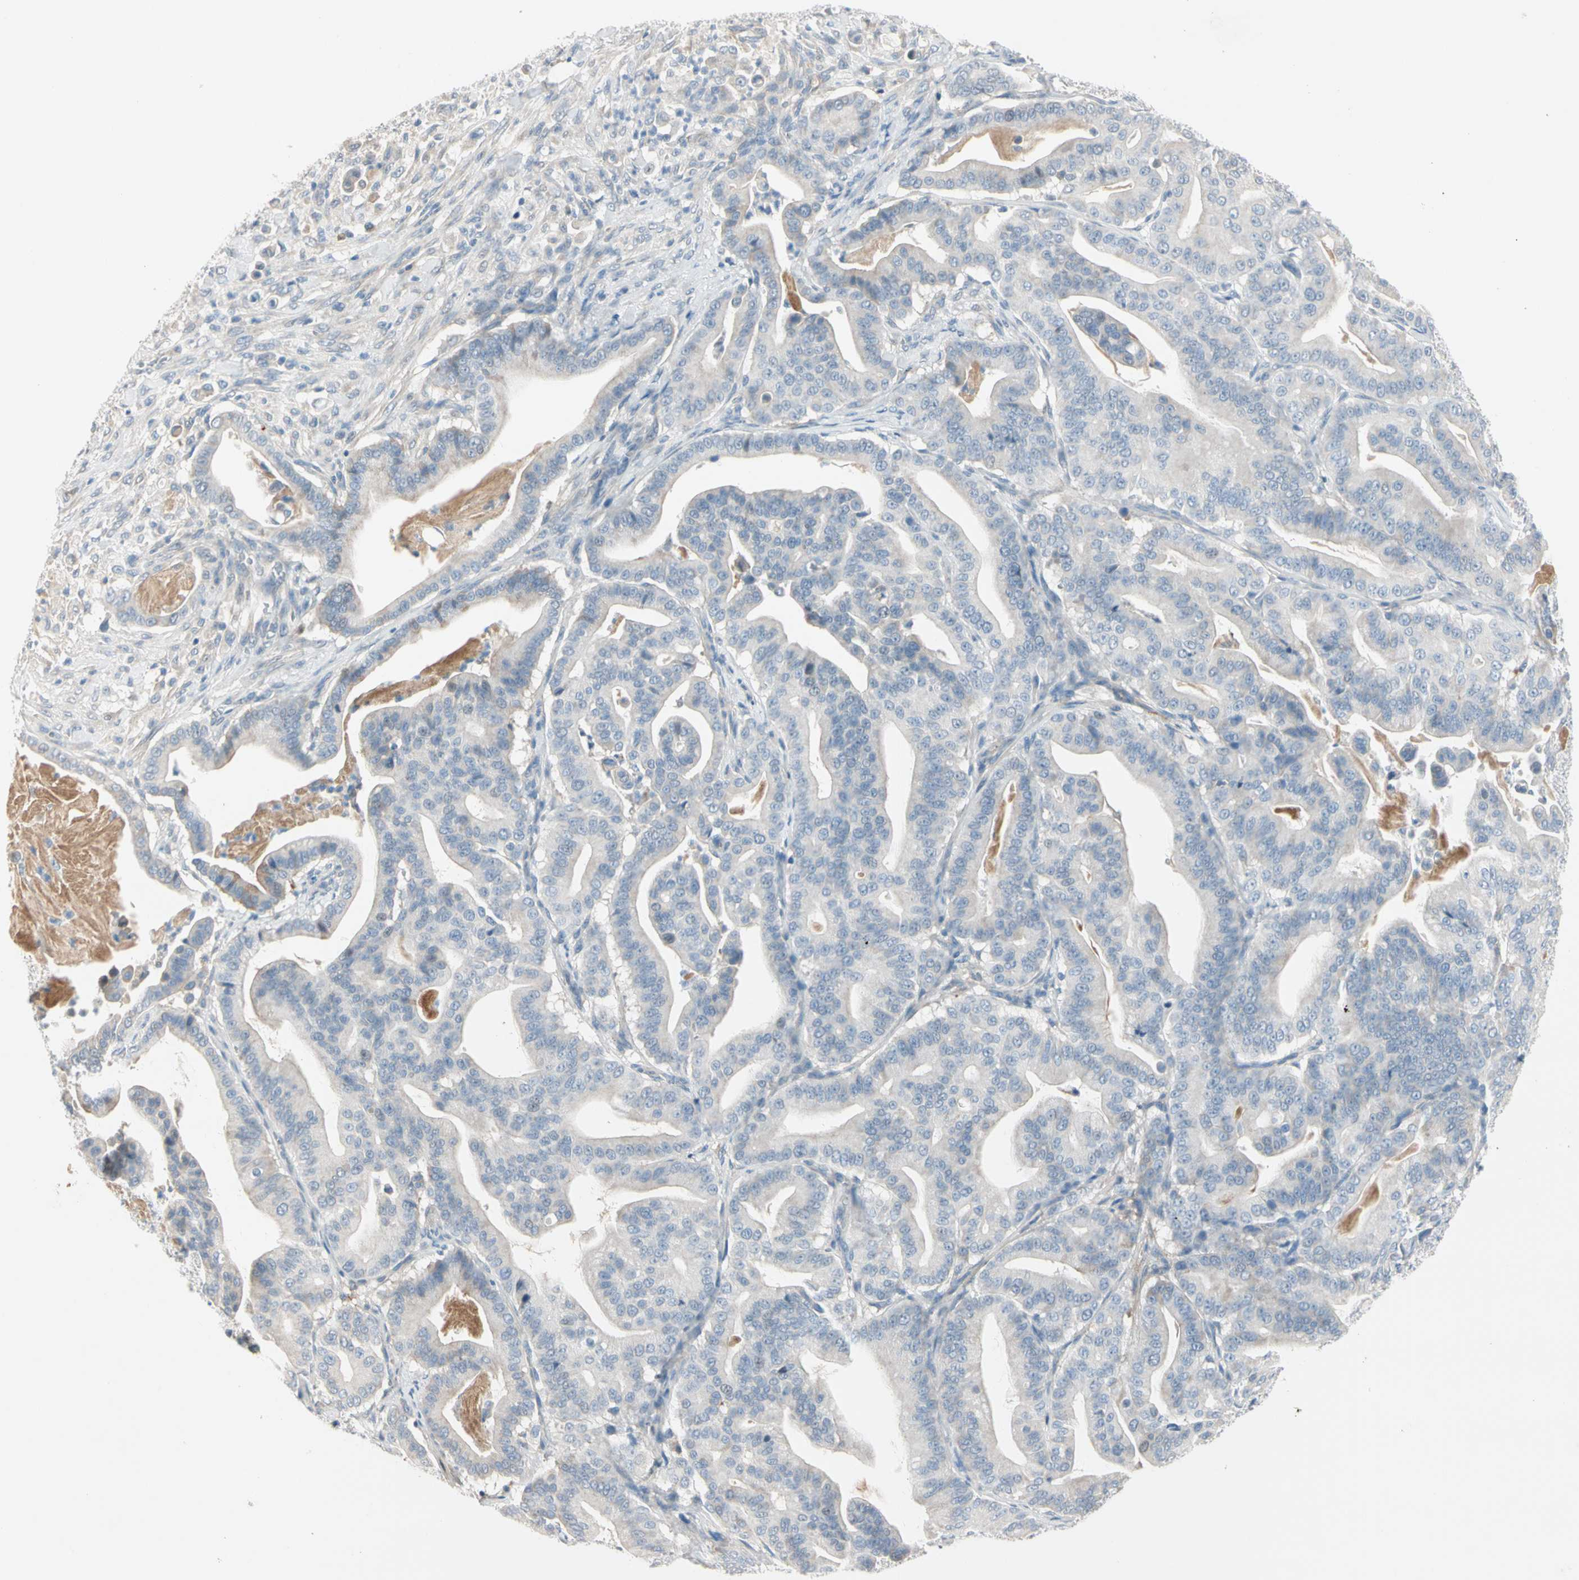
{"staining": {"intensity": "weak", "quantity": "<25%", "location": "cytoplasmic/membranous"}, "tissue": "pancreatic cancer", "cell_type": "Tumor cells", "image_type": "cancer", "snomed": [{"axis": "morphology", "description": "Adenocarcinoma, NOS"}, {"axis": "topography", "description": "Pancreas"}], "caption": "Immunohistochemistry (IHC) micrograph of neoplastic tissue: human pancreatic cancer (adenocarcinoma) stained with DAB (3,3'-diaminobenzidine) exhibits no significant protein positivity in tumor cells.", "gene": "SERPIND1", "patient": {"sex": "male", "age": 63}}